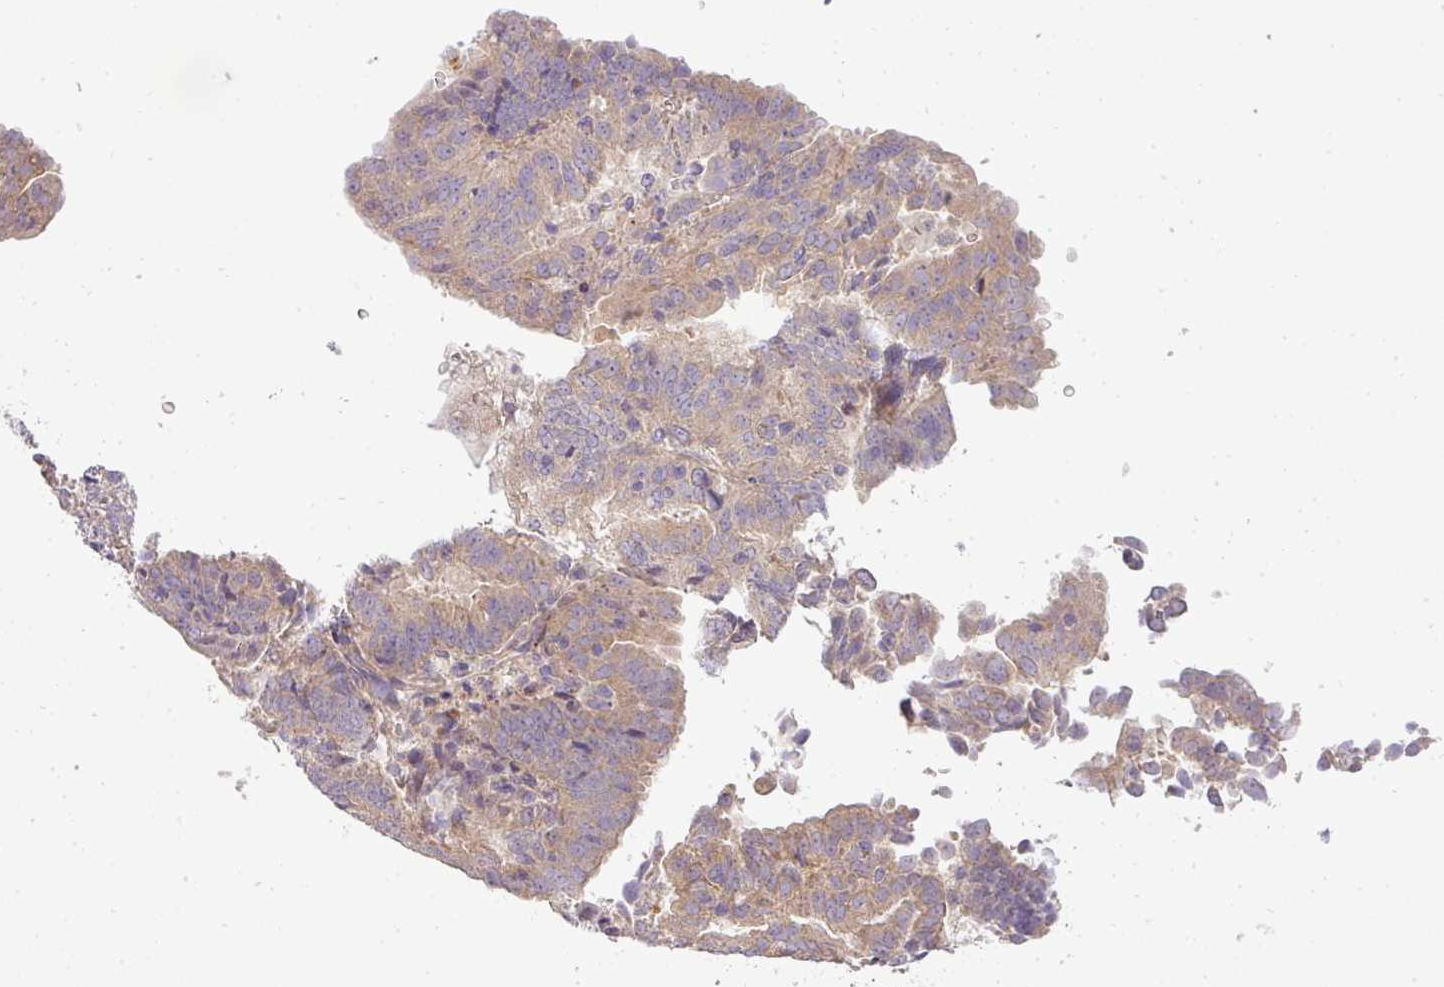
{"staining": {"intensity": "moderate", "quantity": ">75%", "location": "cytoplasmic/membranous"}, "tissue": "endometrial cancer", "cell_type": "Tumor cells", "image_type": "cancer", "snomed": [{"axis": "morphology", "description": "Adenocarcinoma, NOS"}, {"axis": "topography", "description": "Endometrium"}], "caption": "Protein positivity by IHC demonstrates moderate cytoplasmic/membranous staining in about >75% of tumor cells in adenocarcinoma (endometrial).", "gene": "ZDHHC1", "patient": {"sex": "female", "age": 70}}